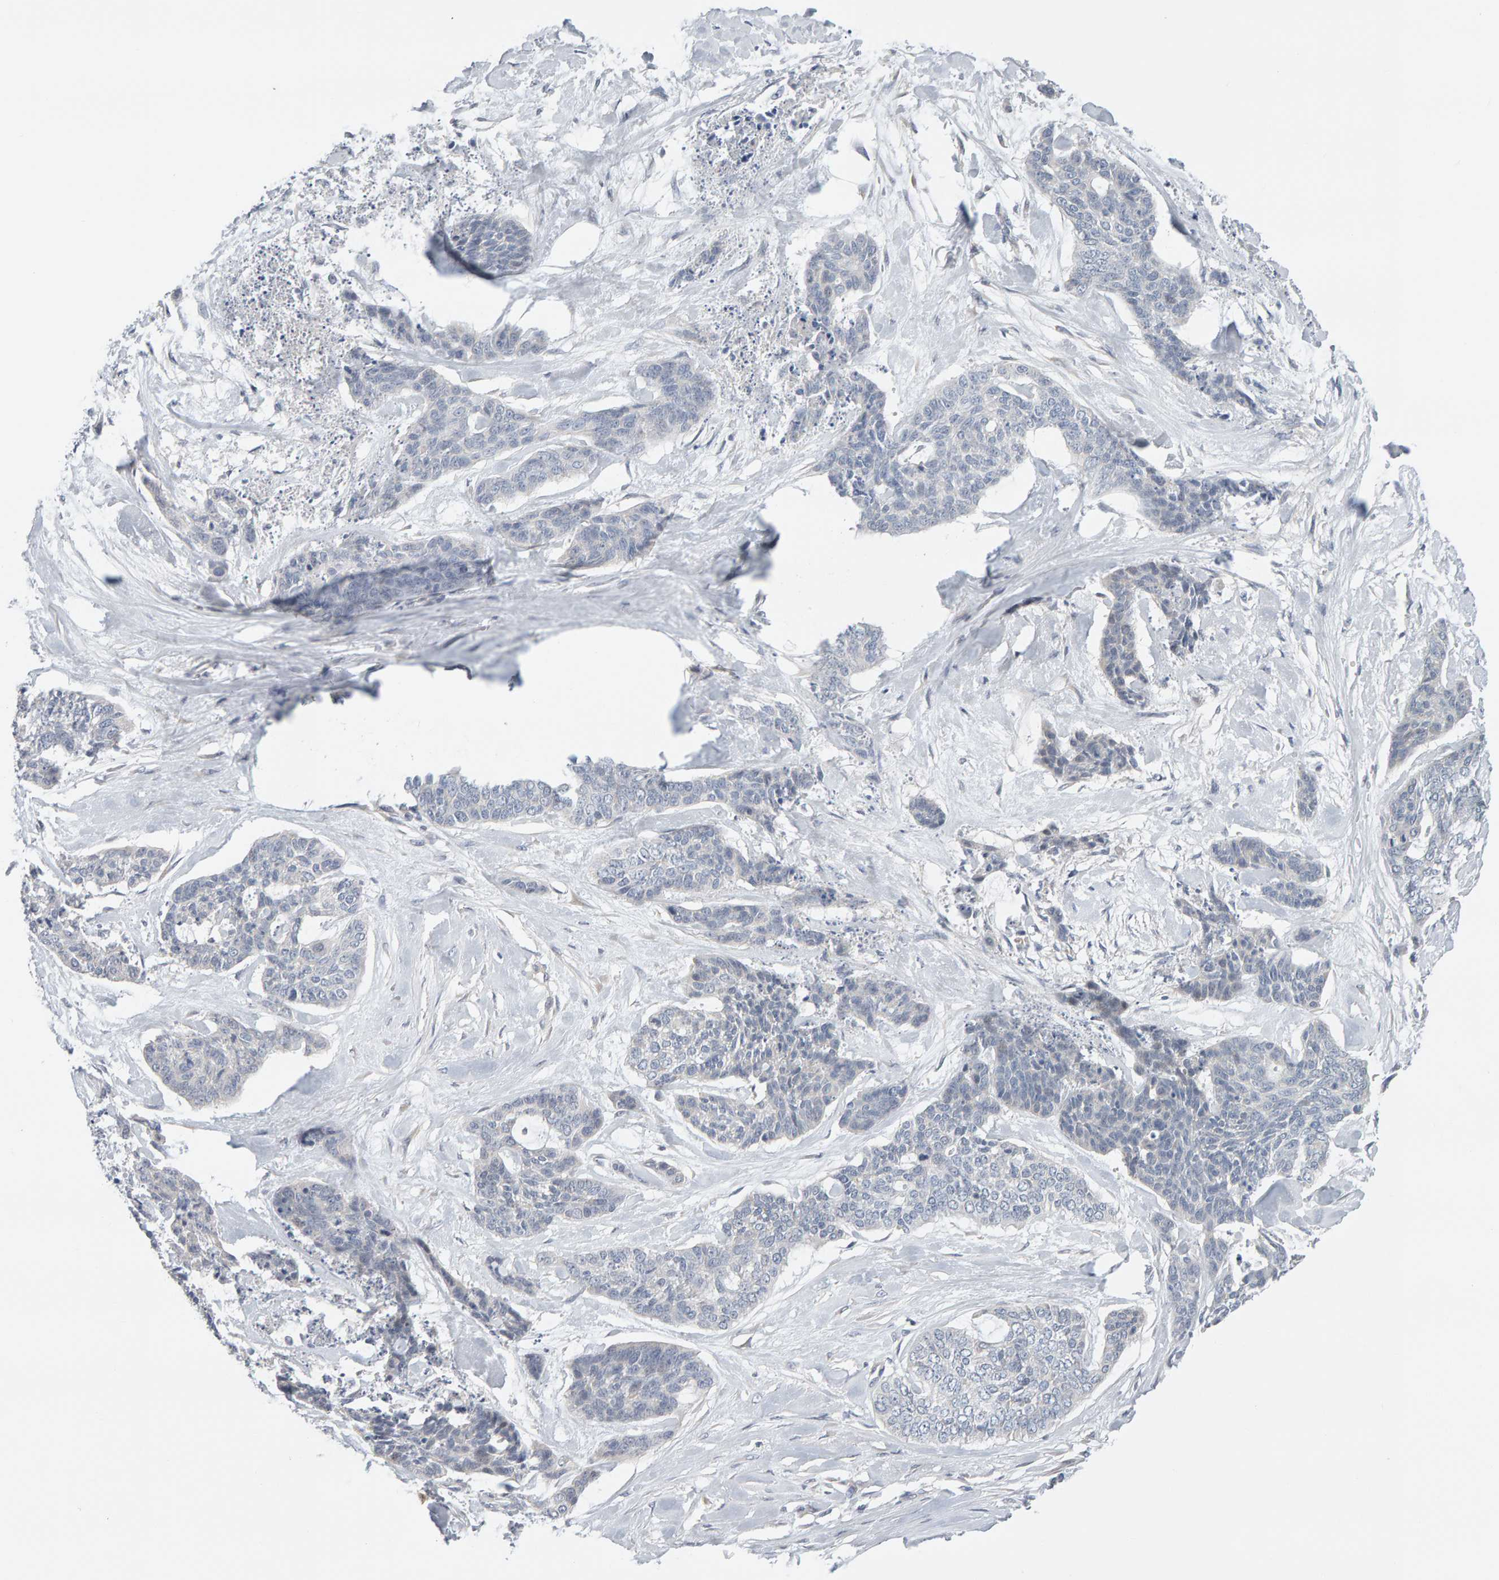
{"staining": {"intensity": "negative", "quantity": "none", "location": "none"}, "tissue": "skin cancer", "cell_type": "Tumor cells", "image_type": "cancer", "snomed": [{"axis": "morphology", "description": "Basal cell carcinoma"}, {"axis": "topography", "description": "Skin"}], "caption": "Immunohistochemistry (IHC) photomicrograph of neoplastic tissue: skin cancer stained with DAB (3,3'-diaminobenzidine) exhibits no significant protein positivity in tumor cells.", "gene": "GFUS", "patient": {"sex": "female", "age": 64}}